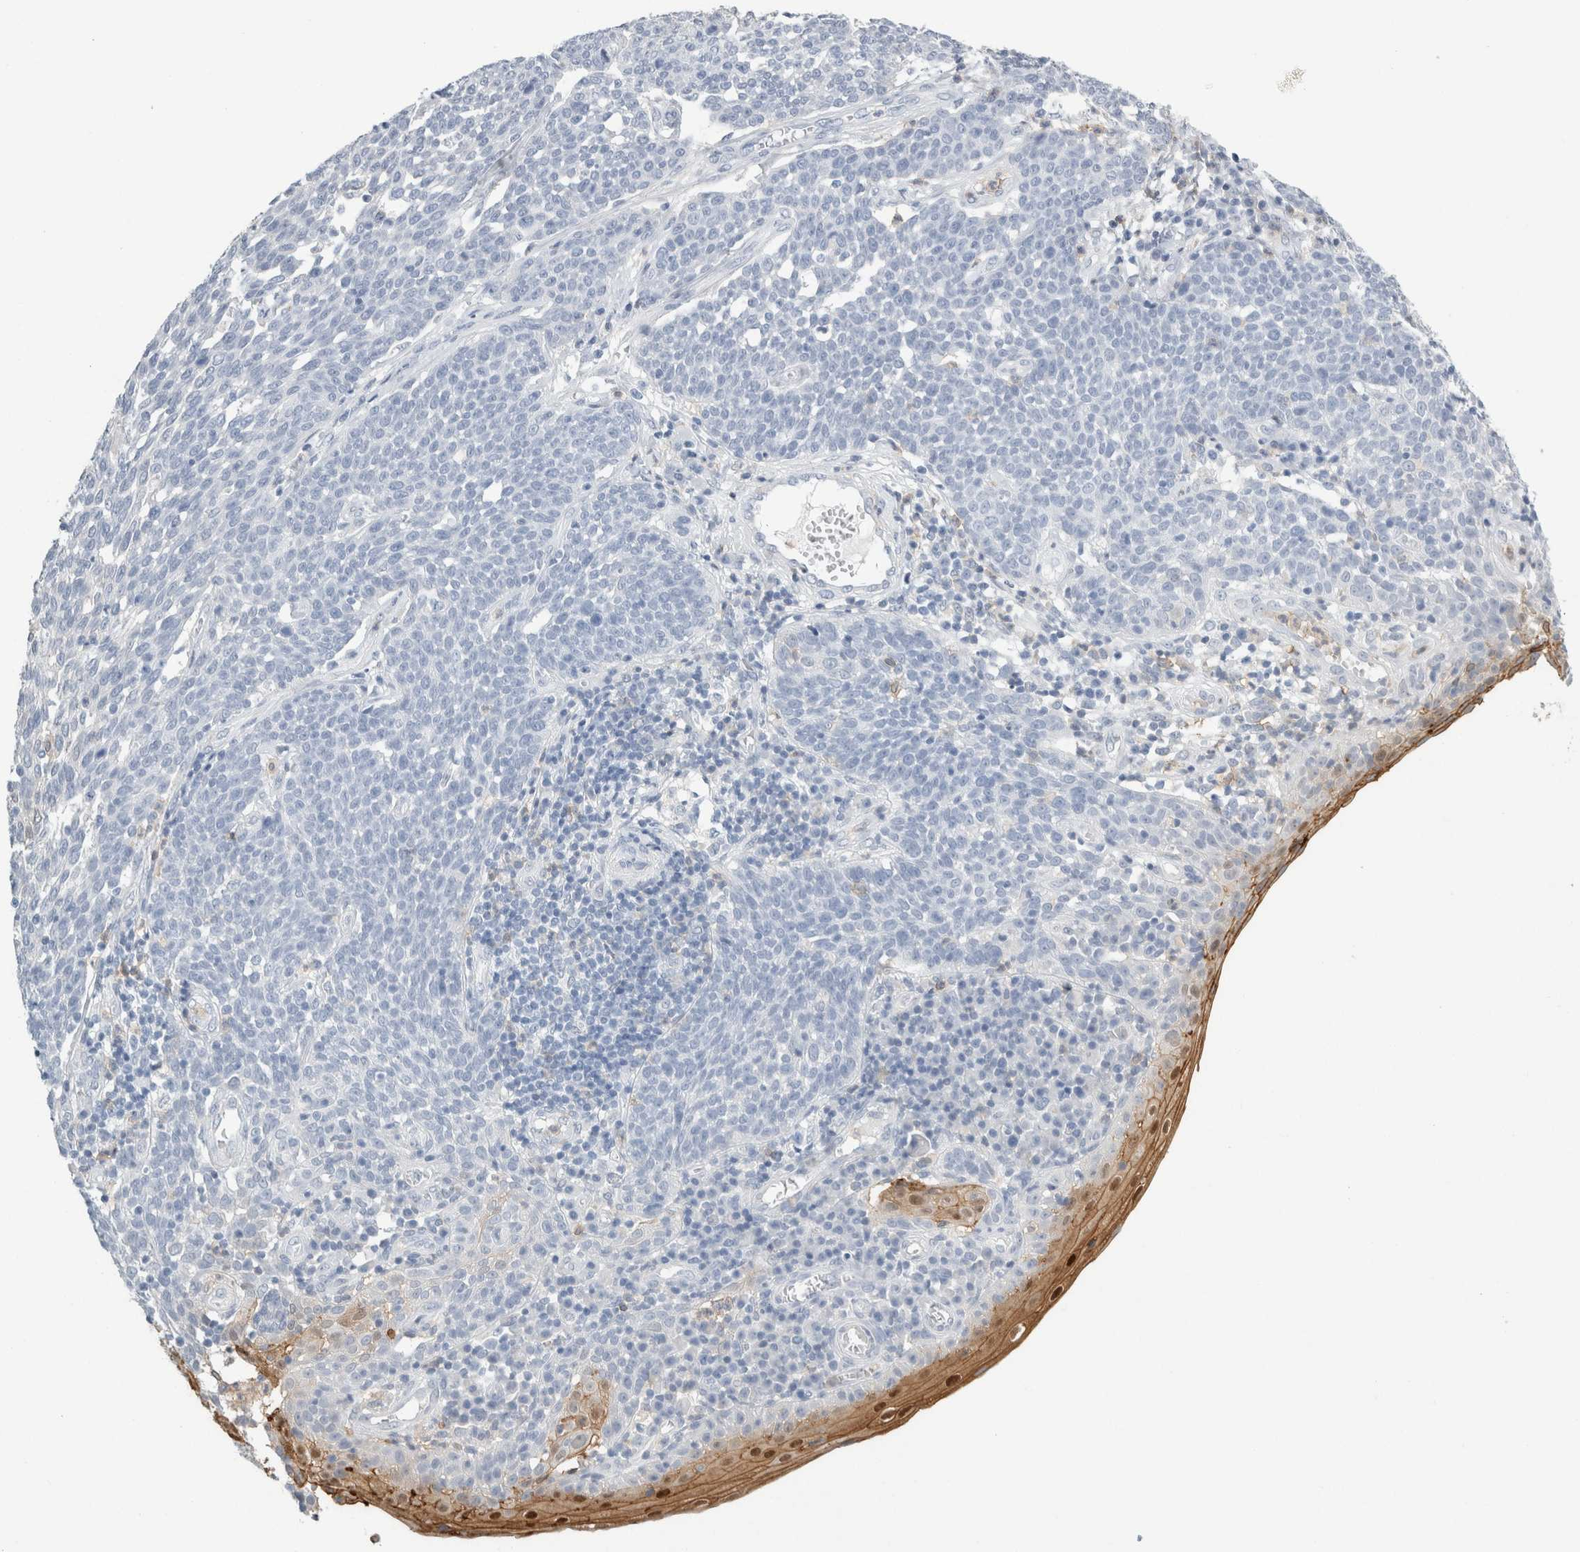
{"staining": {"intensity": "moderate", "quantity": "<25%", "location": "cytoplasmic/membranous"}, "tissue": "cervical cancer", "cell_type": "Tumor cells", "image_type": "cancer", "snomed": [{"axis": "morphology", "description": "Squamous cell carcinoma, NOS"}, {"axis": "topography", "description": "Cervix"}], "caption": "Immunohistochemistry (DAB) staining of human cervical squamous cell carcinoma reveals moderate cytoplasmic/membranous protein expression in about <25% of tumor cells.", "gene": "P2RY2", "patient": {"sex": "female", "age": 34}}